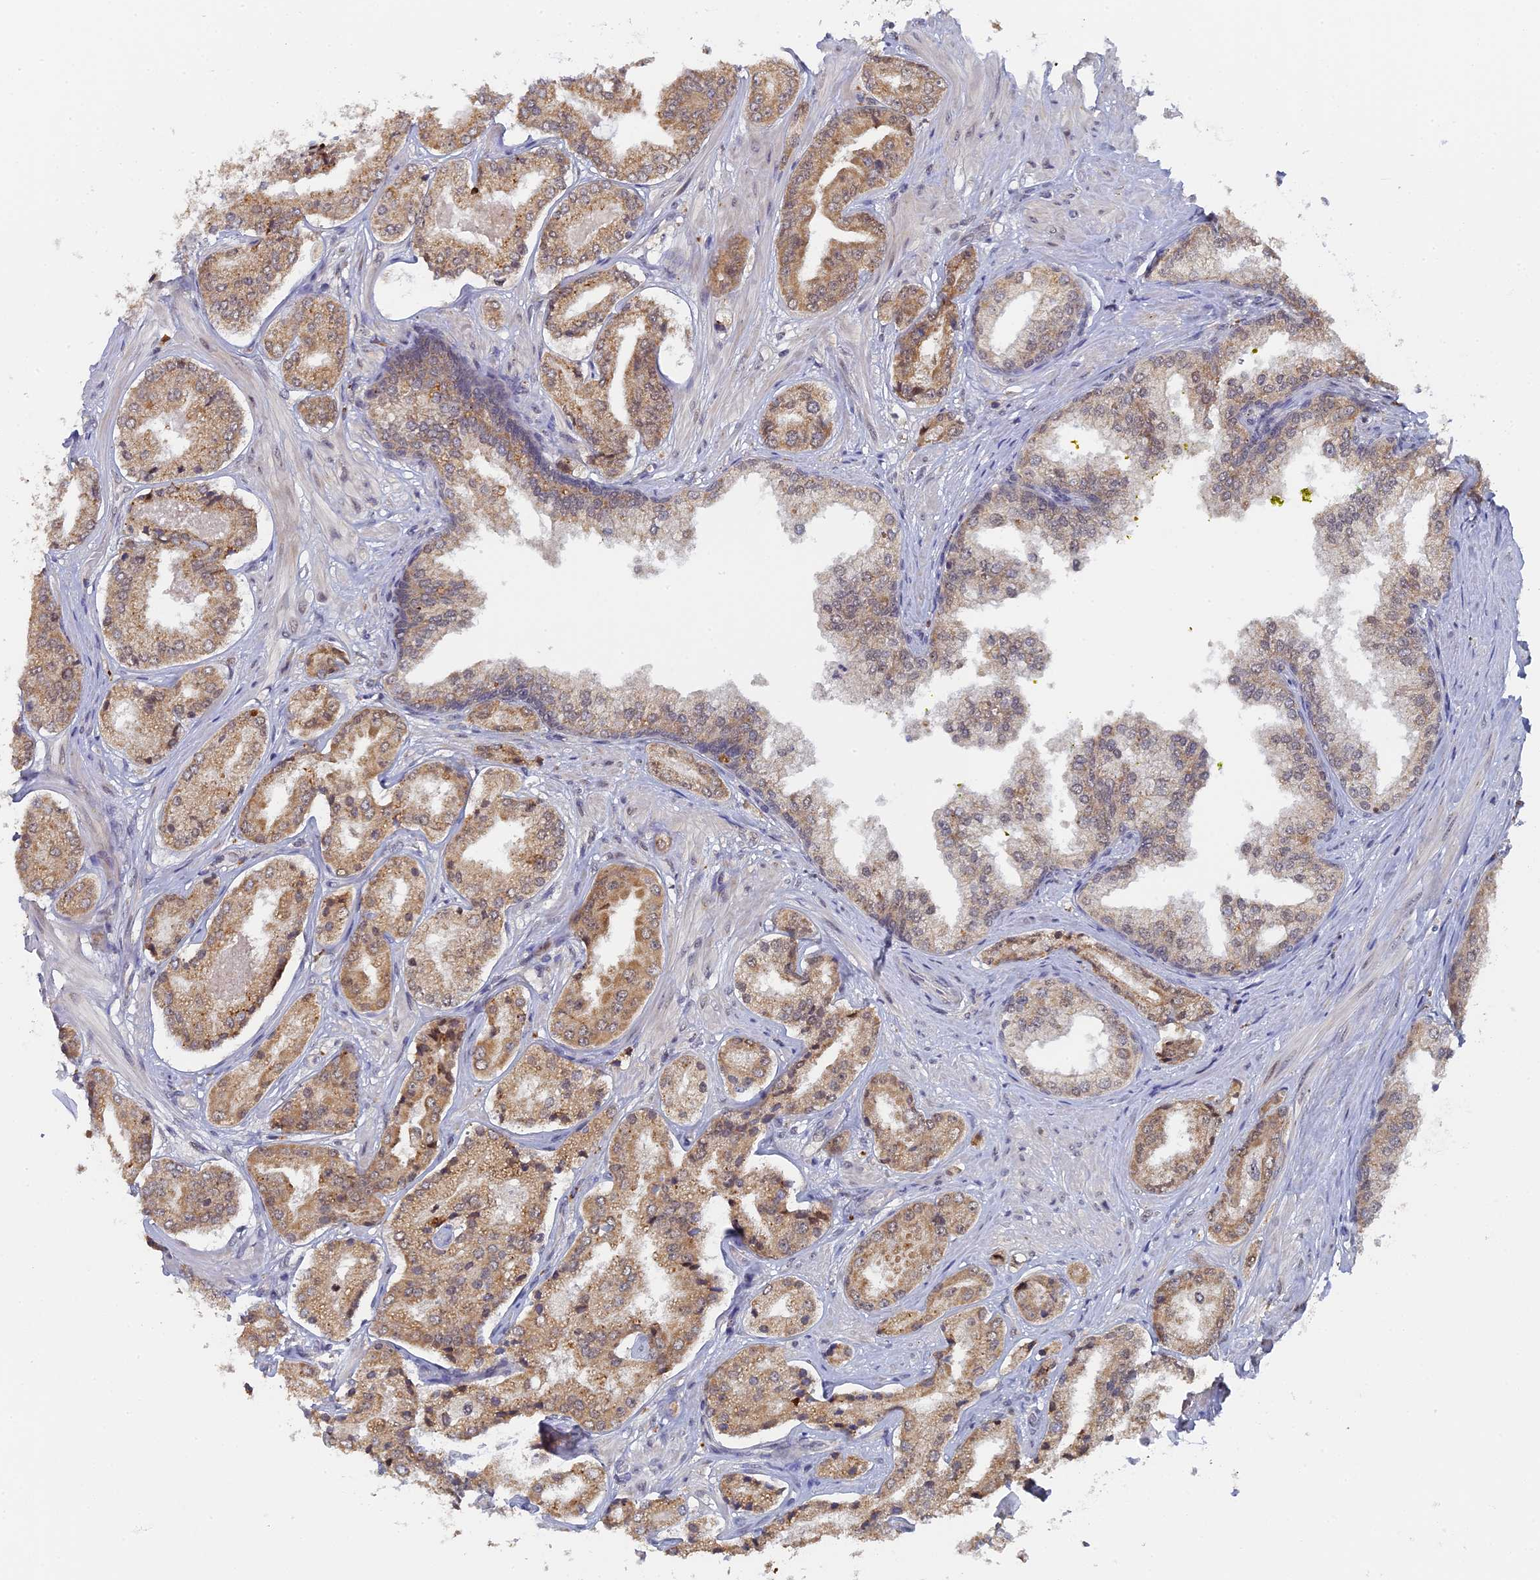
{"staining": {"intensity": "moderate", "quantity": ">75%", "location": "cytoplasmic/membranous"}, "tissue": "prostate cancer", "cell_type": "Tumor cells", "image_type": "cancer", "snomed": [{"axis": "morphology", "description": "Adenocarcinoma, High grade"}, {"axis": "topography", "description": "Prostate"}], "caption": "Prostate cancer was stained to show a protein in brown. There is medium levels of moderate cytoplasmic/membranous positivity in approximately >75% of tumor cells. (brown staining indicates protein expression, while blue staining denotes nuclei).", "gene": "MIGA2", "patient": {"sex": "male", "age": 63}}